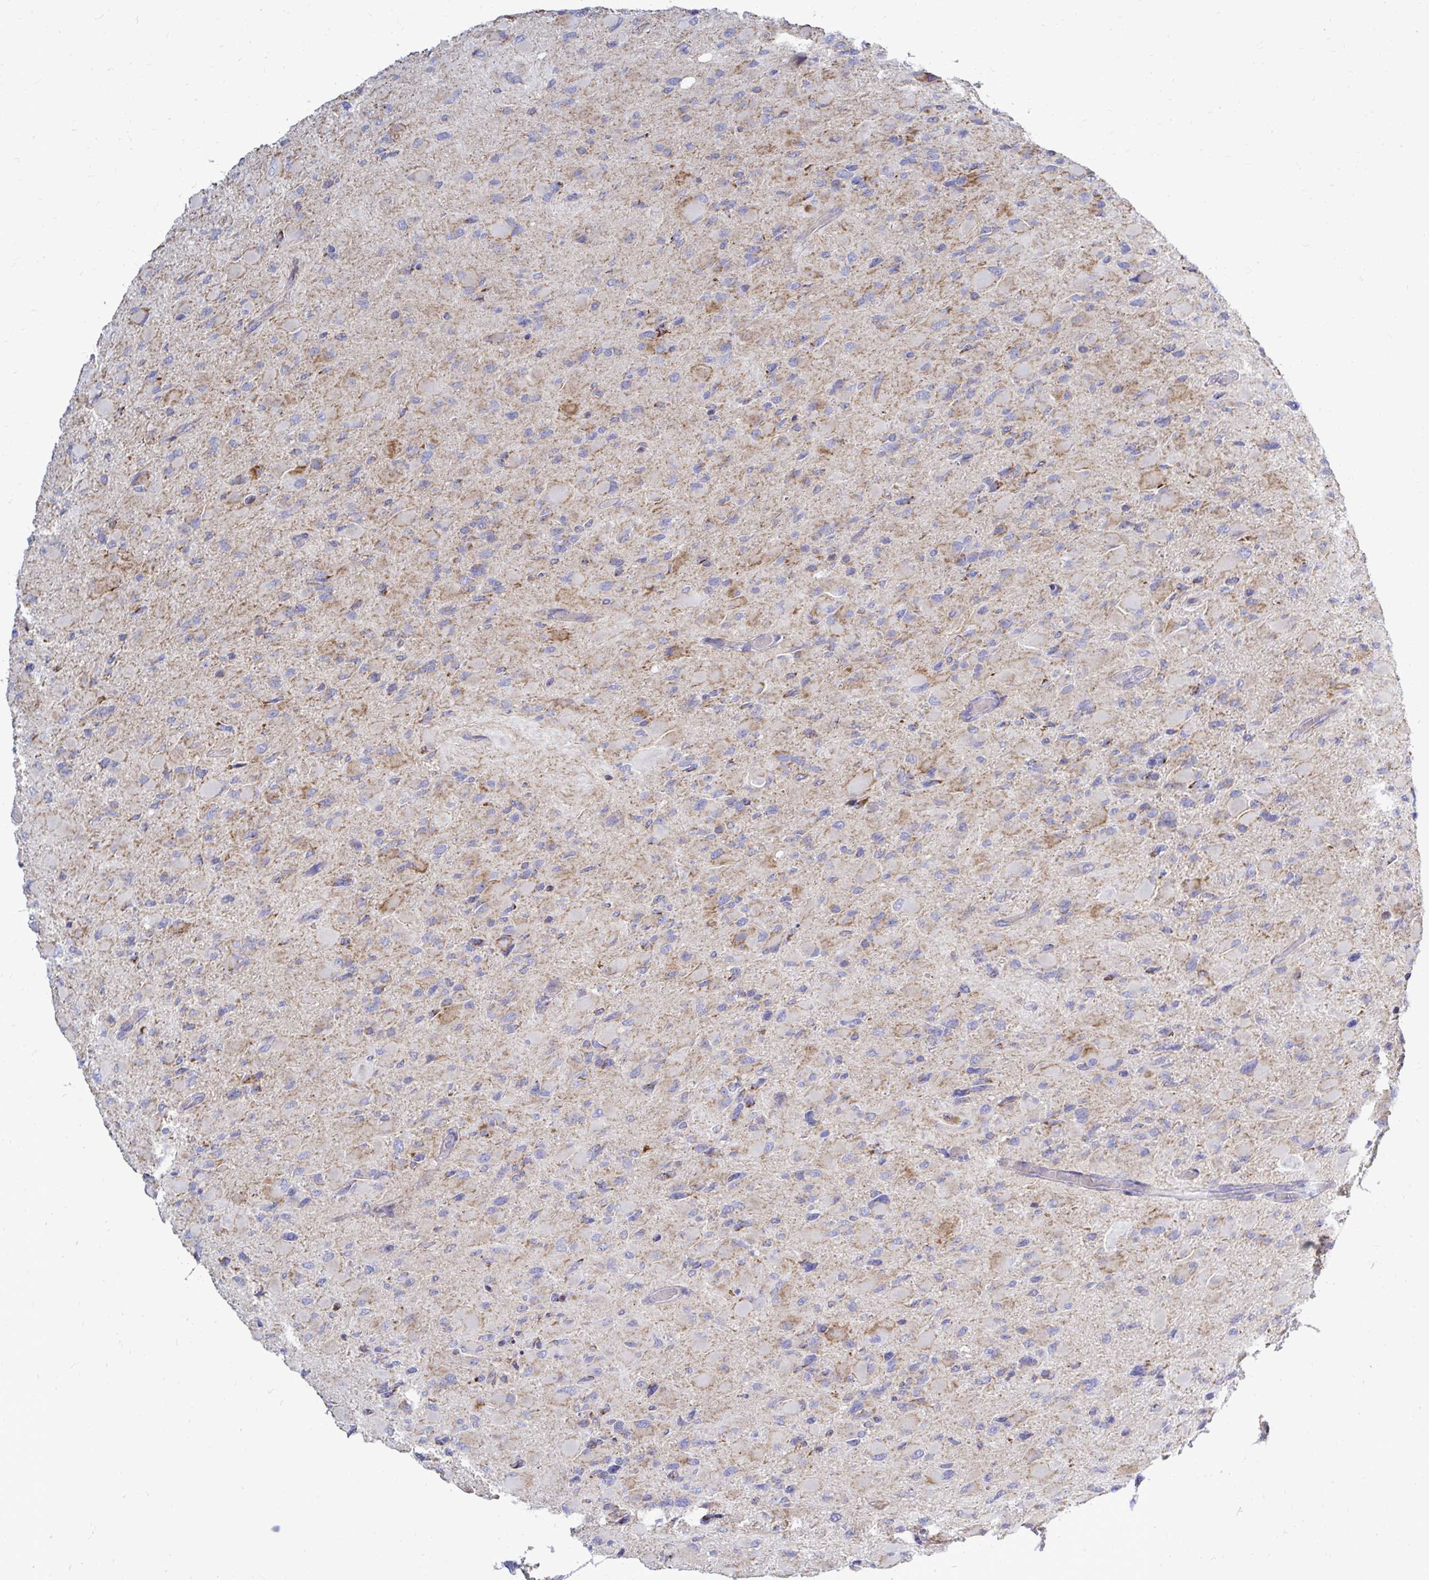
{"staining": {"intensity": "negative", "quantity": "none", "location": "none"}, "tissue": "glioma", "cell_type": "Tumor cells", "image_type": "cancer", "snomed": [{"axis": "morphology", "description": "Glioma, malignant, High grade"}, {"axis": "topography", "description": "Cerebral cortex"}], "caption": "Tumor cells show no significant protein expression in glioma.", "gene": "OR10R2", "patient": {"sex": "female", "age": 36}}